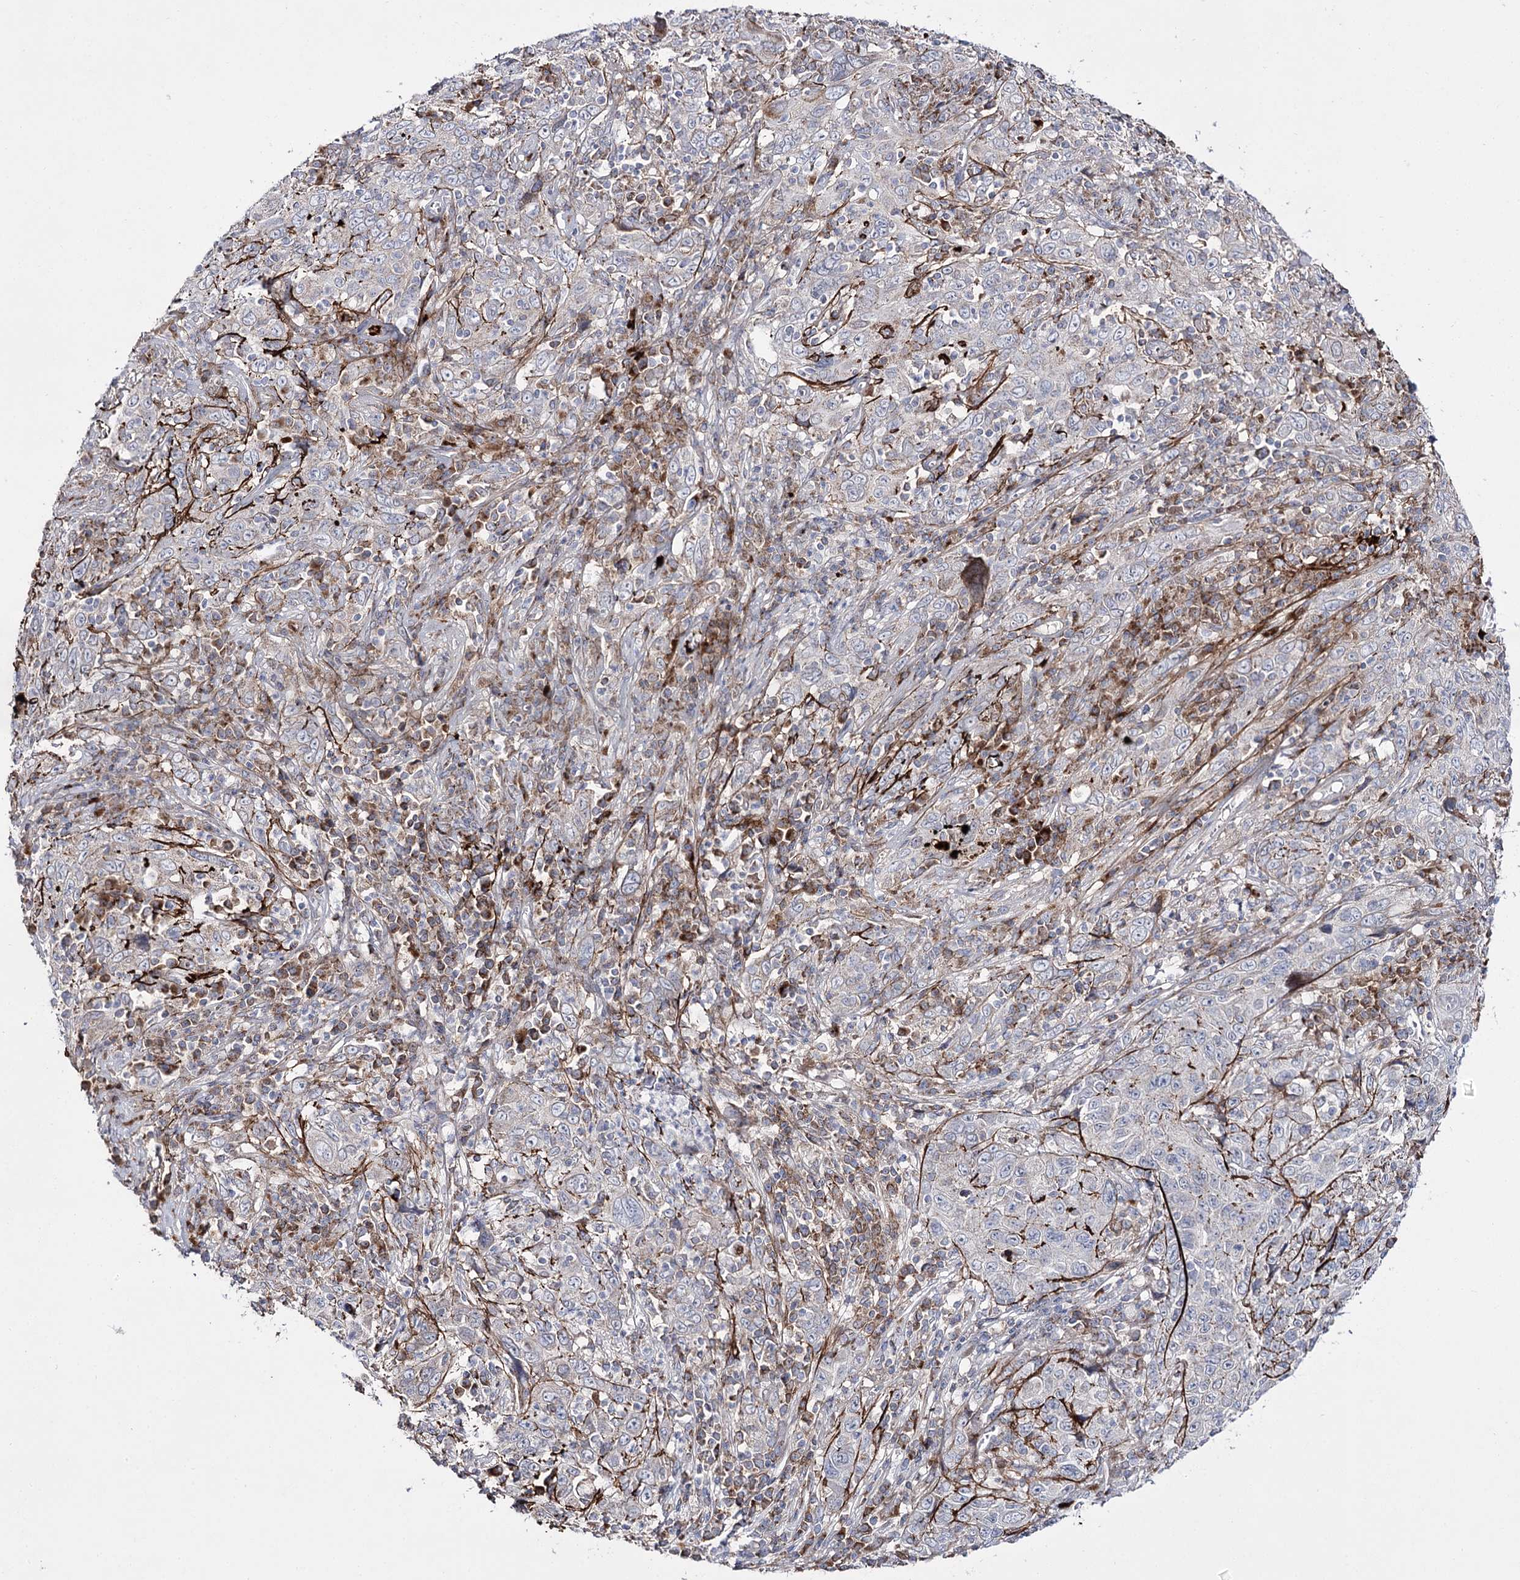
{"staining": {"intensity": "moderate", "quantity": "<25%", "location": "cytoplasmic/membranous"}, "tissue": "cervical cancer", "cell_type": "Tumor cells", "image_type": "cancer", "snomed": [{"axis": "morphology", "description": "Squamous cell carcinoma, NOS"}, {"axis": "topography", "description": "Cervix"}], "caption": "Protein staining of squamous cell carcinoma (cervical) tissue shows moderate cytoplasmic/membranous expression in about <25% of tumor cells. Using DAB (3,3'-diaminobenzidine) (brown) and hematoxylin (blue) stains, captured at high magnification using brightfield microscopy.", "gene": "C11orf80", "patient": {"sex": "female", "age": 46}}